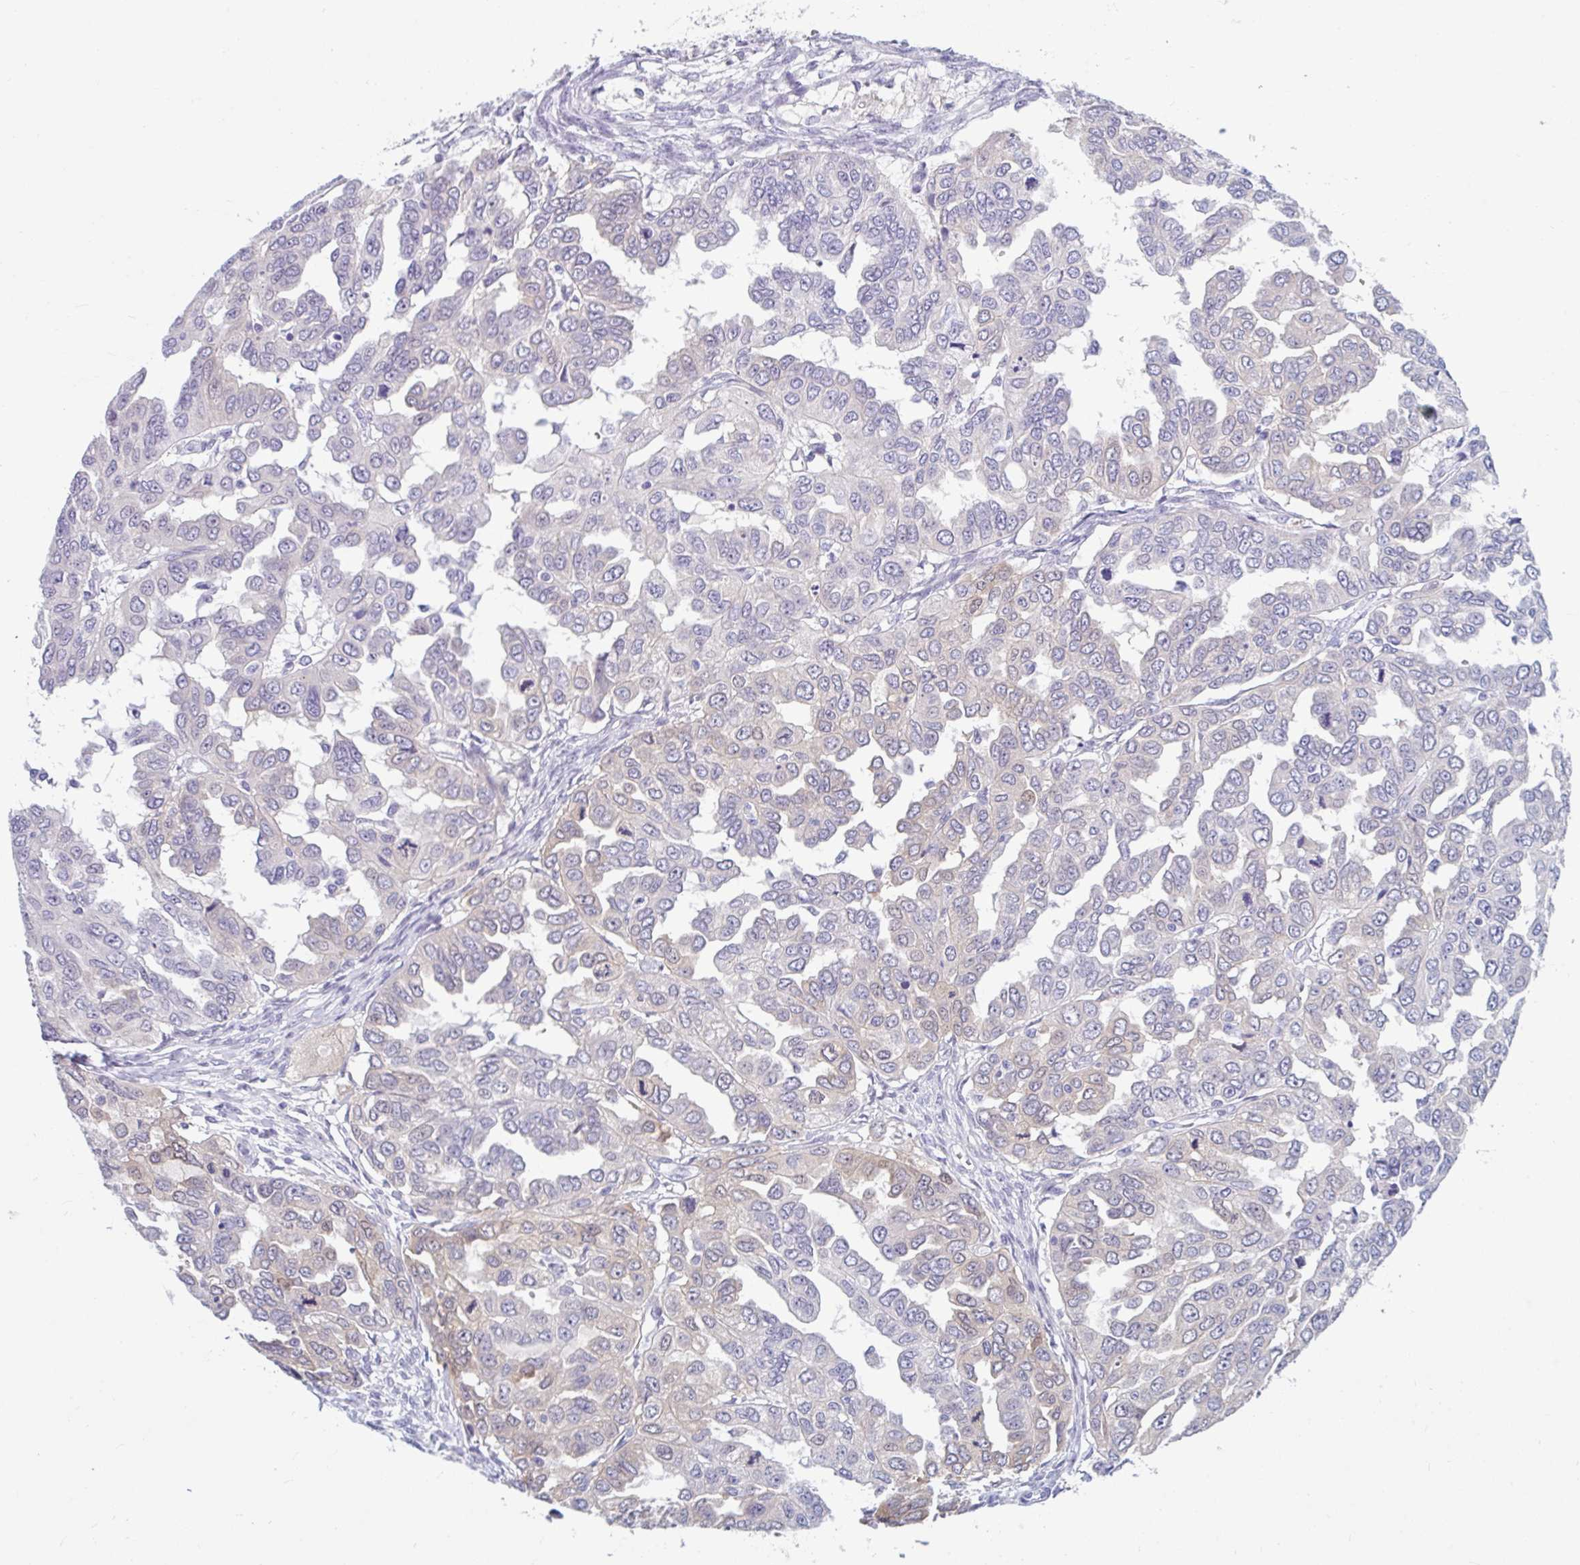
{"staining": {"intensity": "moderate", "quantity": "<25%", "location": "cytoplasmic/membranous"}, "tissue": "ovarian cancer", "cell_type": "Tumor cells", "image_type": "cancer", "snomed": [{"axis": "morphology", "description": "Cystadenocarcinoma, serous, NOS"}, {"axis": "topography", "description": "Ovary"}], "caption": "A low amount of moderate cytoplasmic/membranous staining is present in about <25% of tumor cells in ovarian cancer (serous cystadenocarcinoma) tissue. Immunohistochemistry stains the protein of interest in brown and the nuclei are stained blue.", "gene": "FAM153A", "patient": {"sex": "female", "age": 53}}